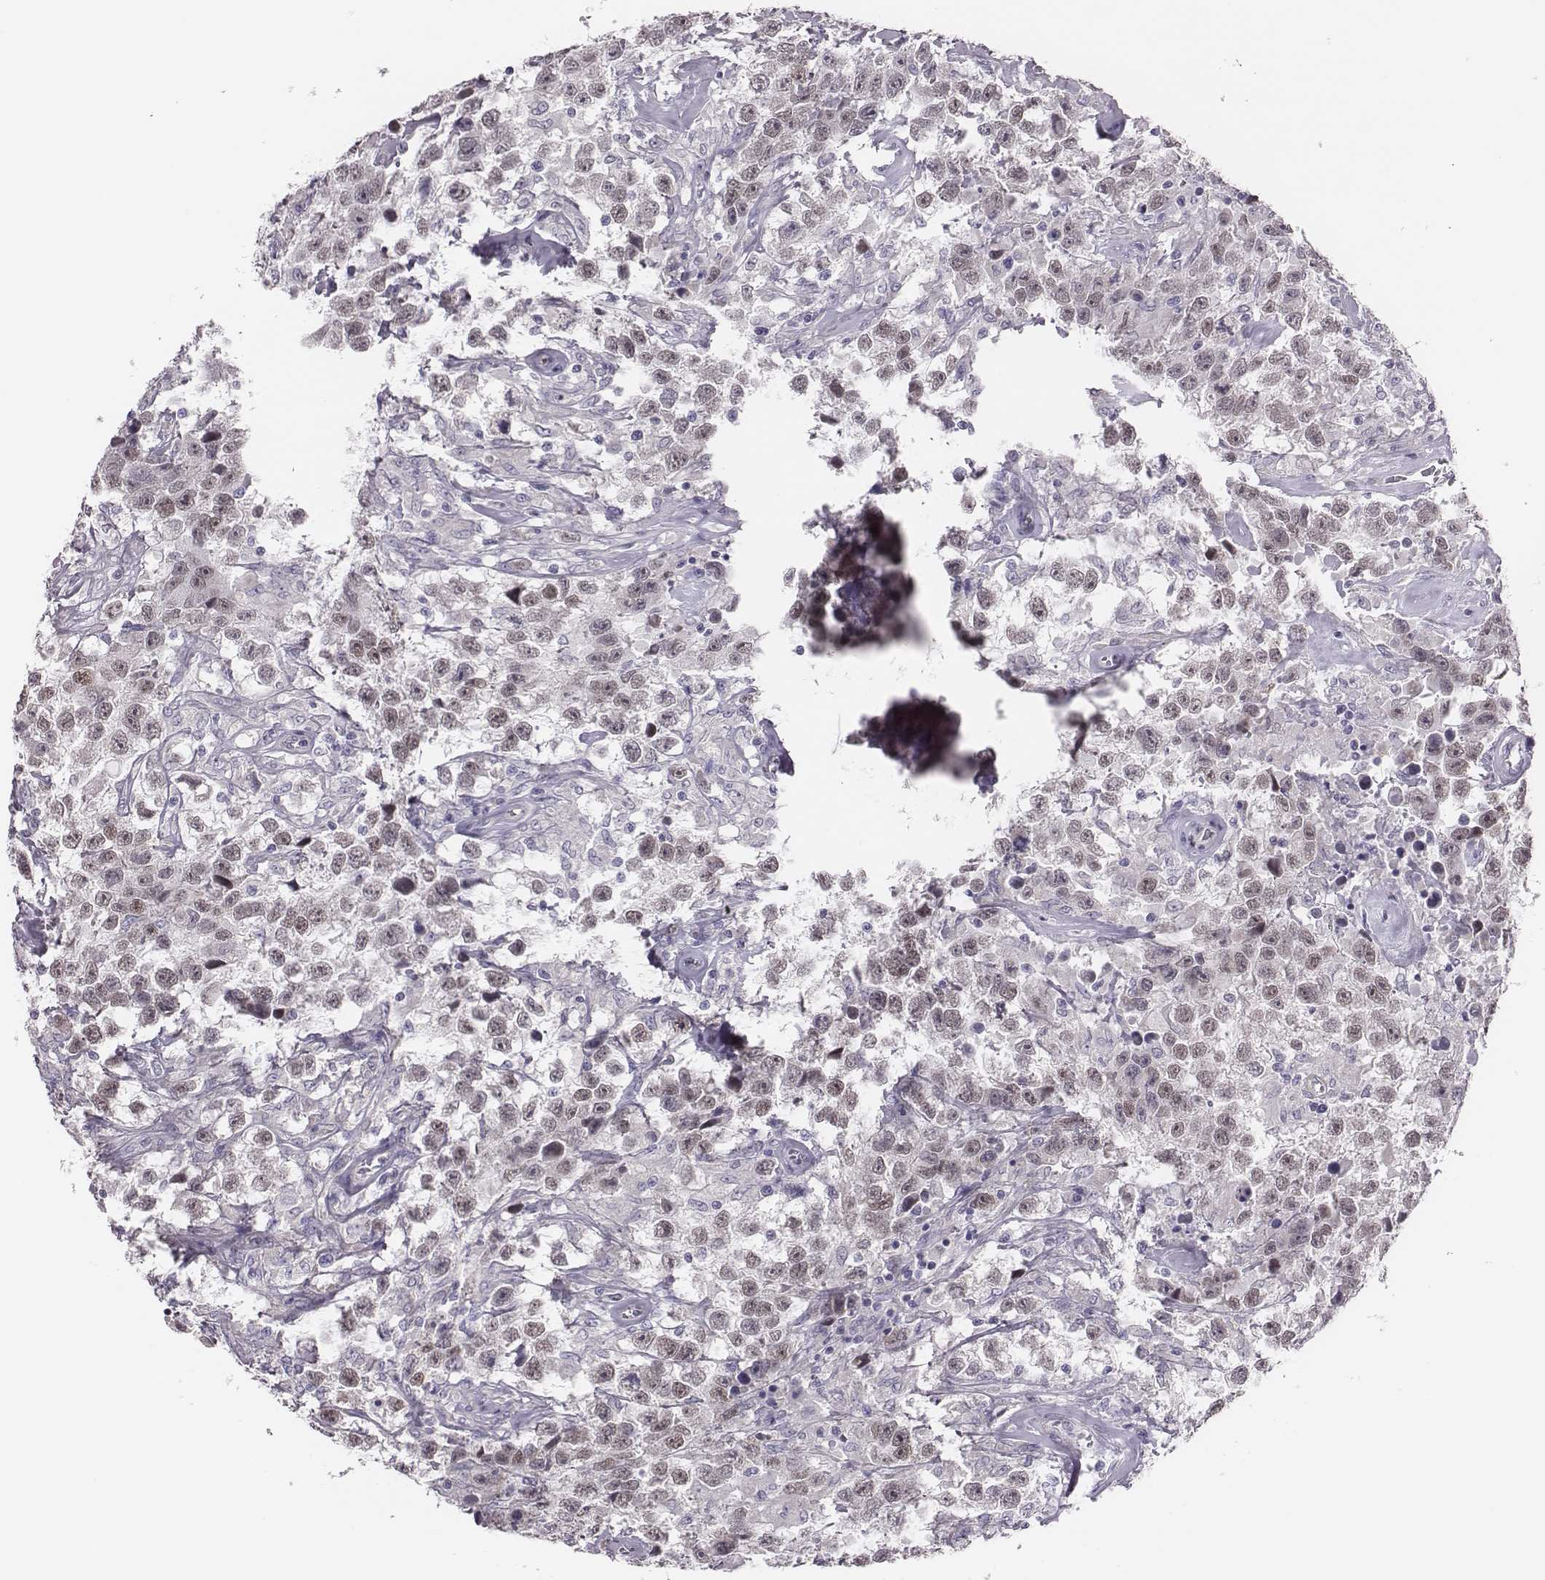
{"staining": {"intensity": "weak", "quantity": ">75%", "location": "nuclear"}, "tissue": "testis cancer", "cell_type": "Tumor cells", "image_type": "cancer", "snomed": [{"axis": "morphology", "description": "Seminoma, NOS"}, {"axis": "topography", "description": "Testis"}], "caption": "Protein staining of testis seminoma tissue demonstrates weak nuclear positivity in approximately >75% of tumor cells.", "gene": "SCML2", "patient": {"sex": "male", "age": 43}}